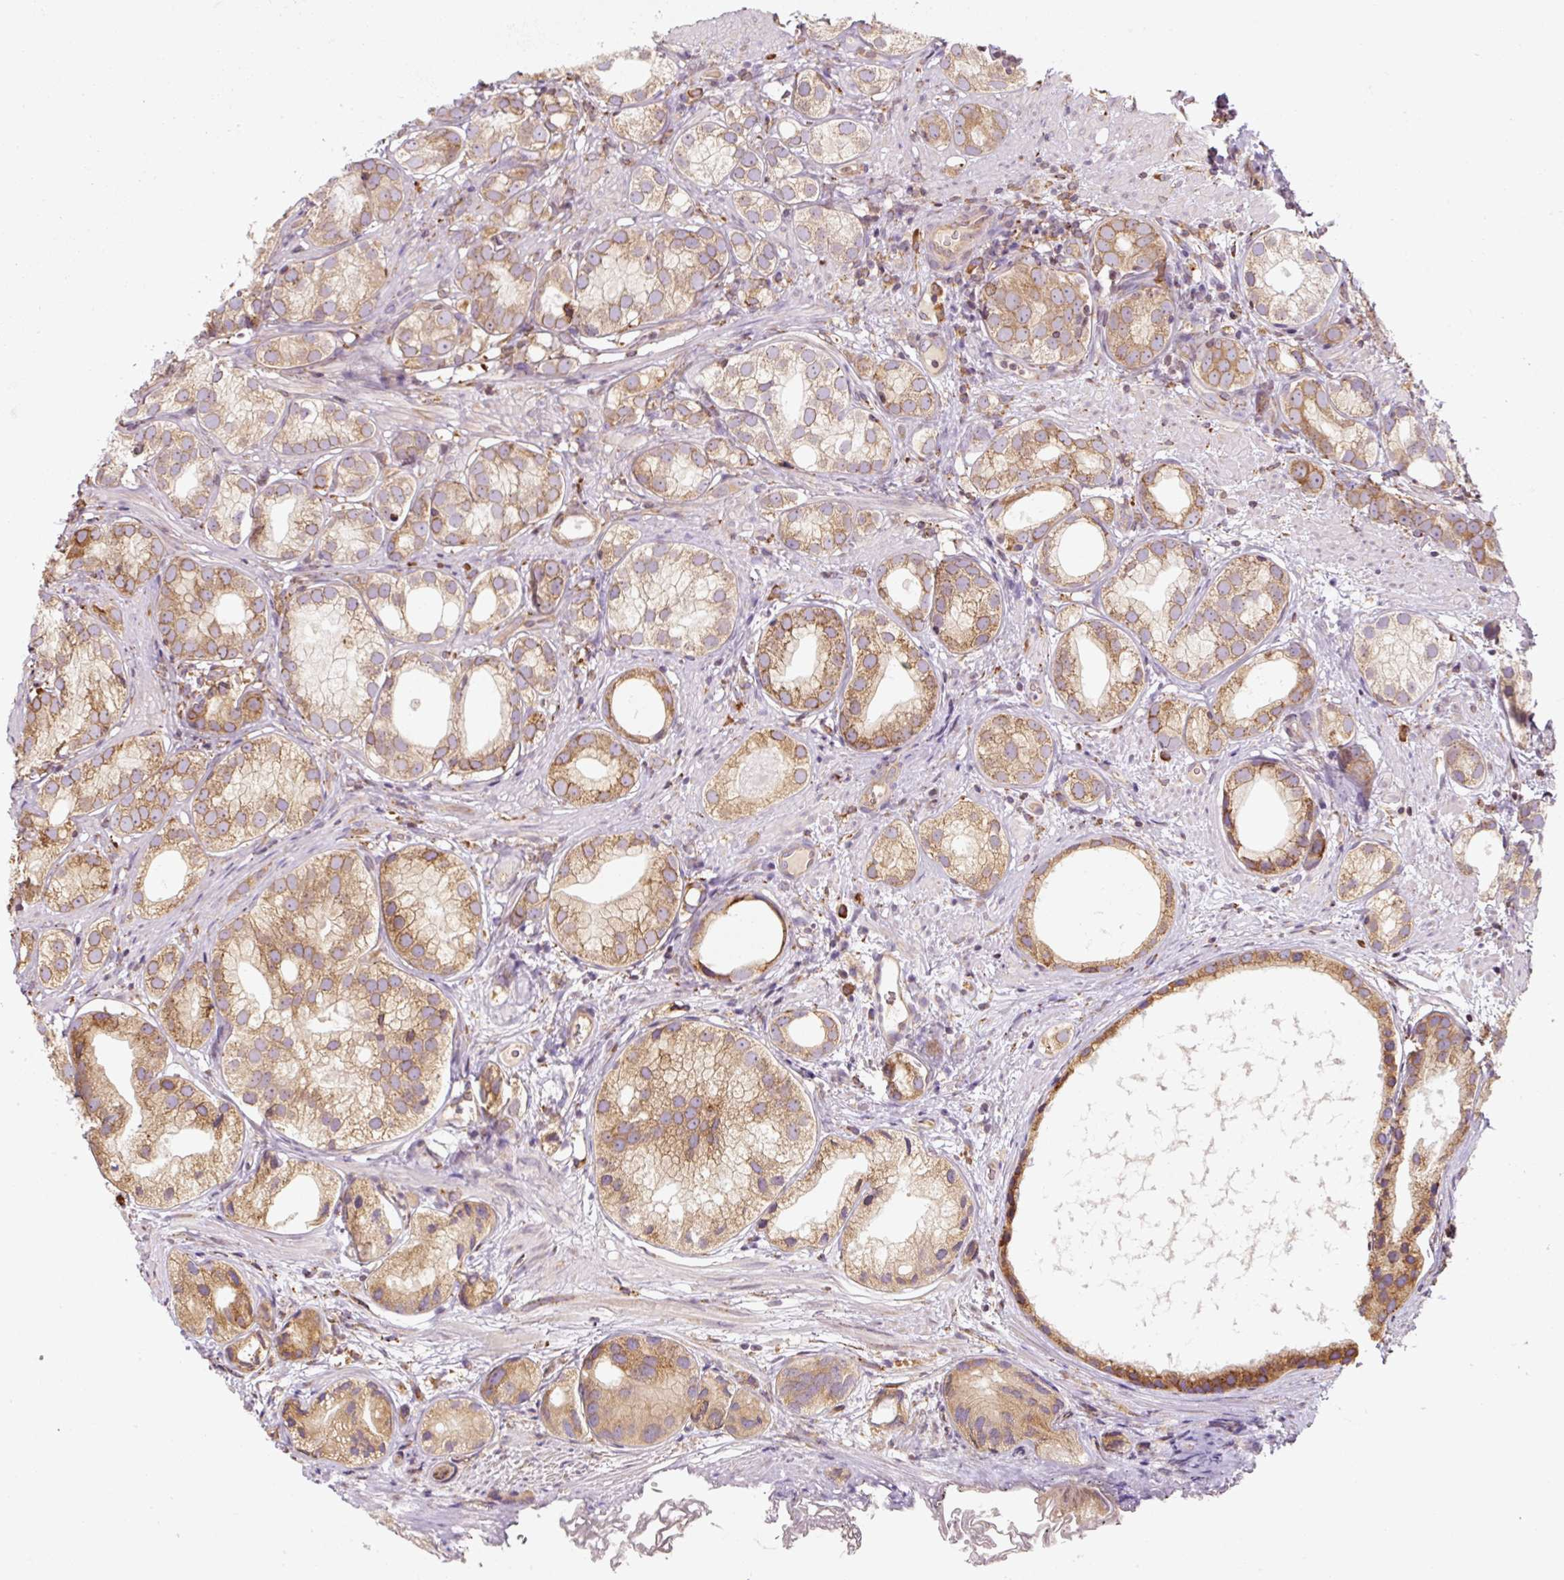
{"staining": {"intensity": "moderate", "quantity": ">75%", "location": "cytoplasmic/membranous"}, "tissue": "prostate cancer", "cell_type": "Tumor cells", "image_type": "cancer", "snomed": [{"axis": "morphology", "description": "Adenocarcinoma, High grade"}, {"axis": "topography", "description": "Prostate"}], "caption": "High-grade adenocarcinoma (prostate) was stained to show a protein in brown. There is medium levels of moderate cytoplasmic/membranous staining in about >75% of tumor cells.", "gene": "PRKCSH", "patient": {"sex": "male", "age": 82}}